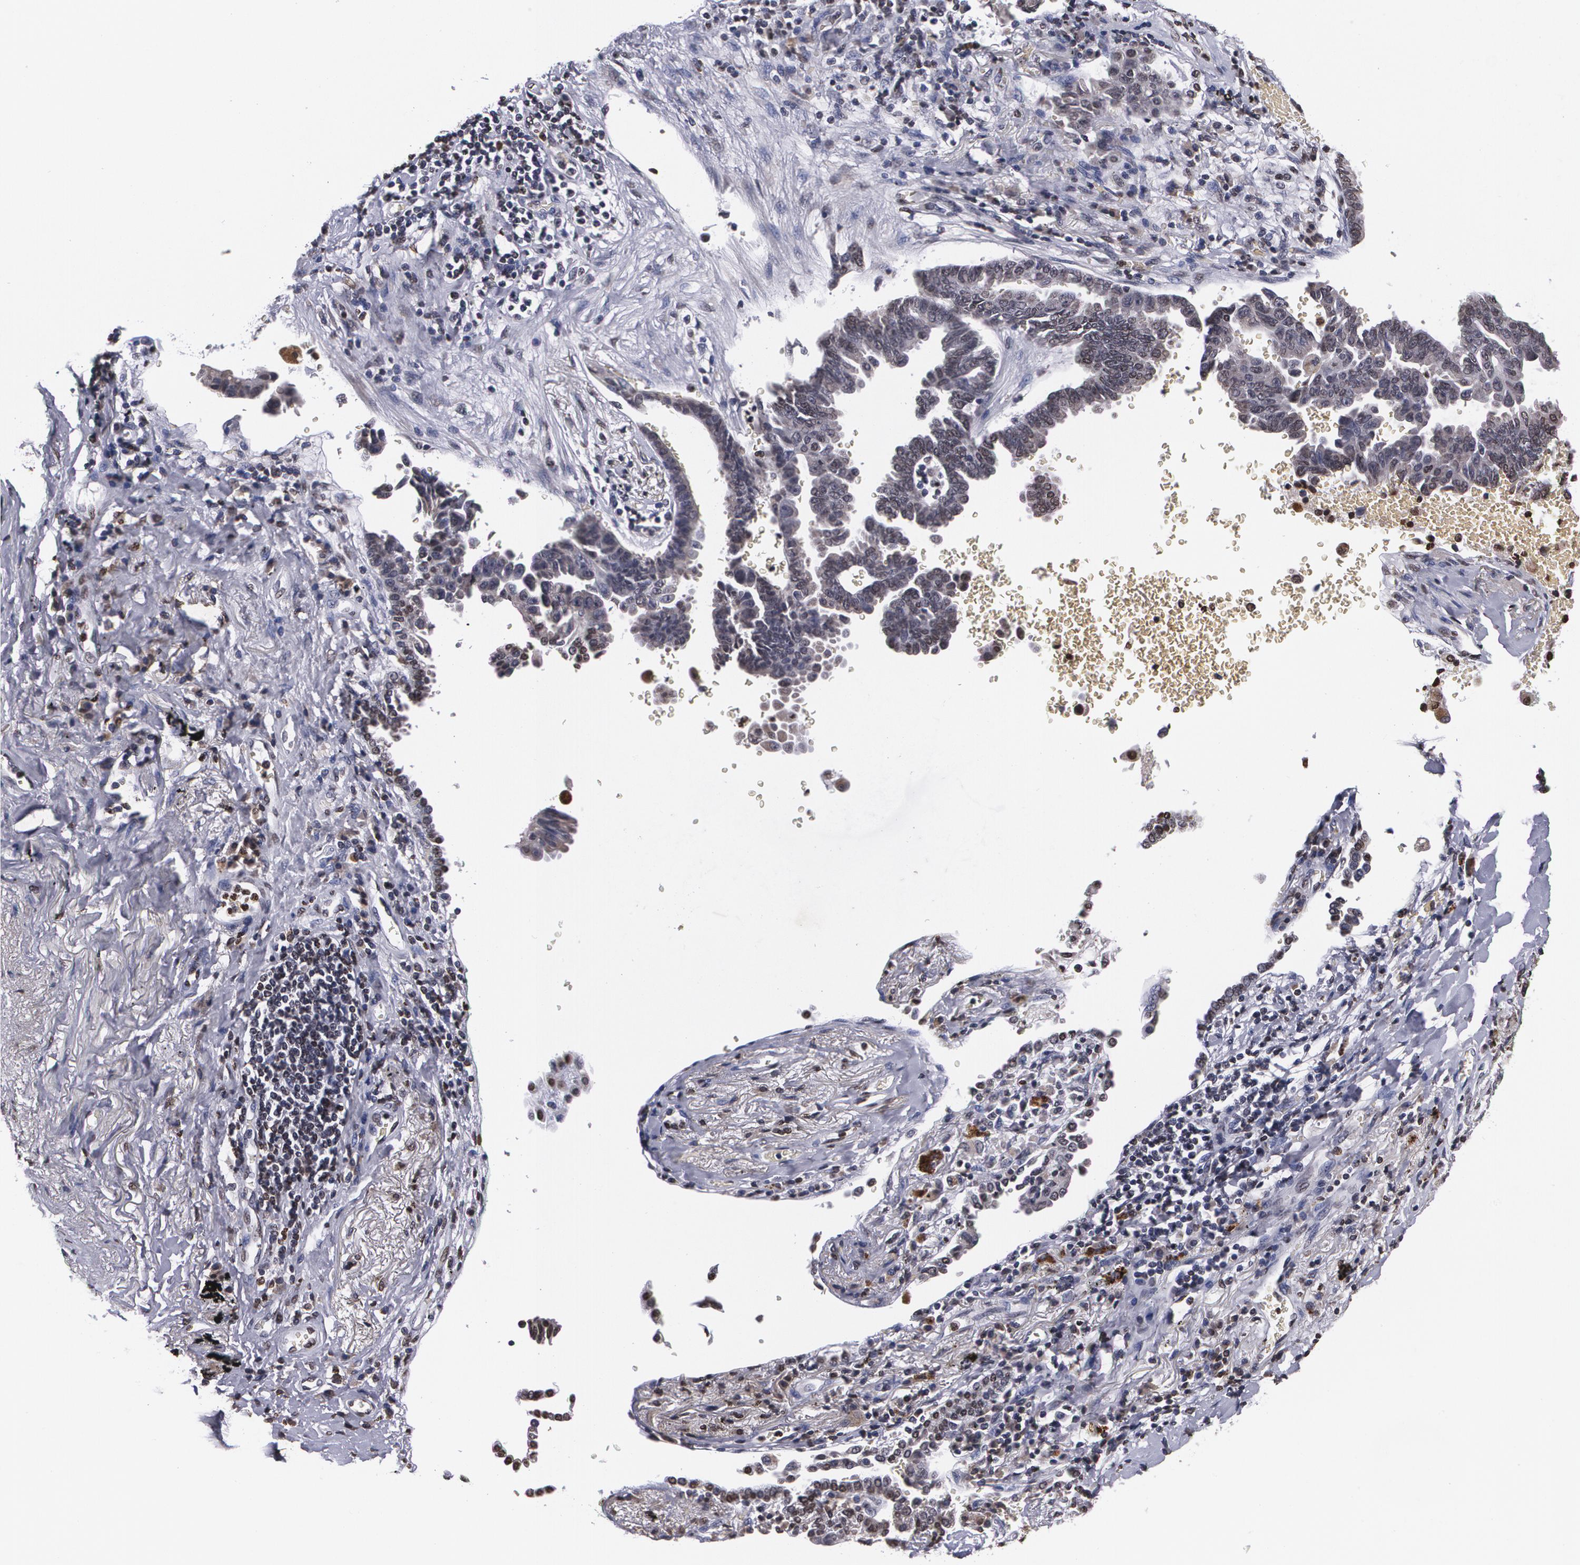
{"staining": {"intensity": "weak", "quantity": "<25%", "location": "cytoplasmic/membranous"}, "tissue": "lung cancer", "cell_type": "Tumor cells", "image_type": "cancer", "snomed": [{"axis": "morphology", "description": "Adenocarcinoma, NOS"}, {"axis": "topography", "description": "Lung"}], "caption": "Tumor cells are negative for brown protein staining in lung adenocarcinoma.", "gene": "MVP", "patient": {"sex": "female", "age": 64}}